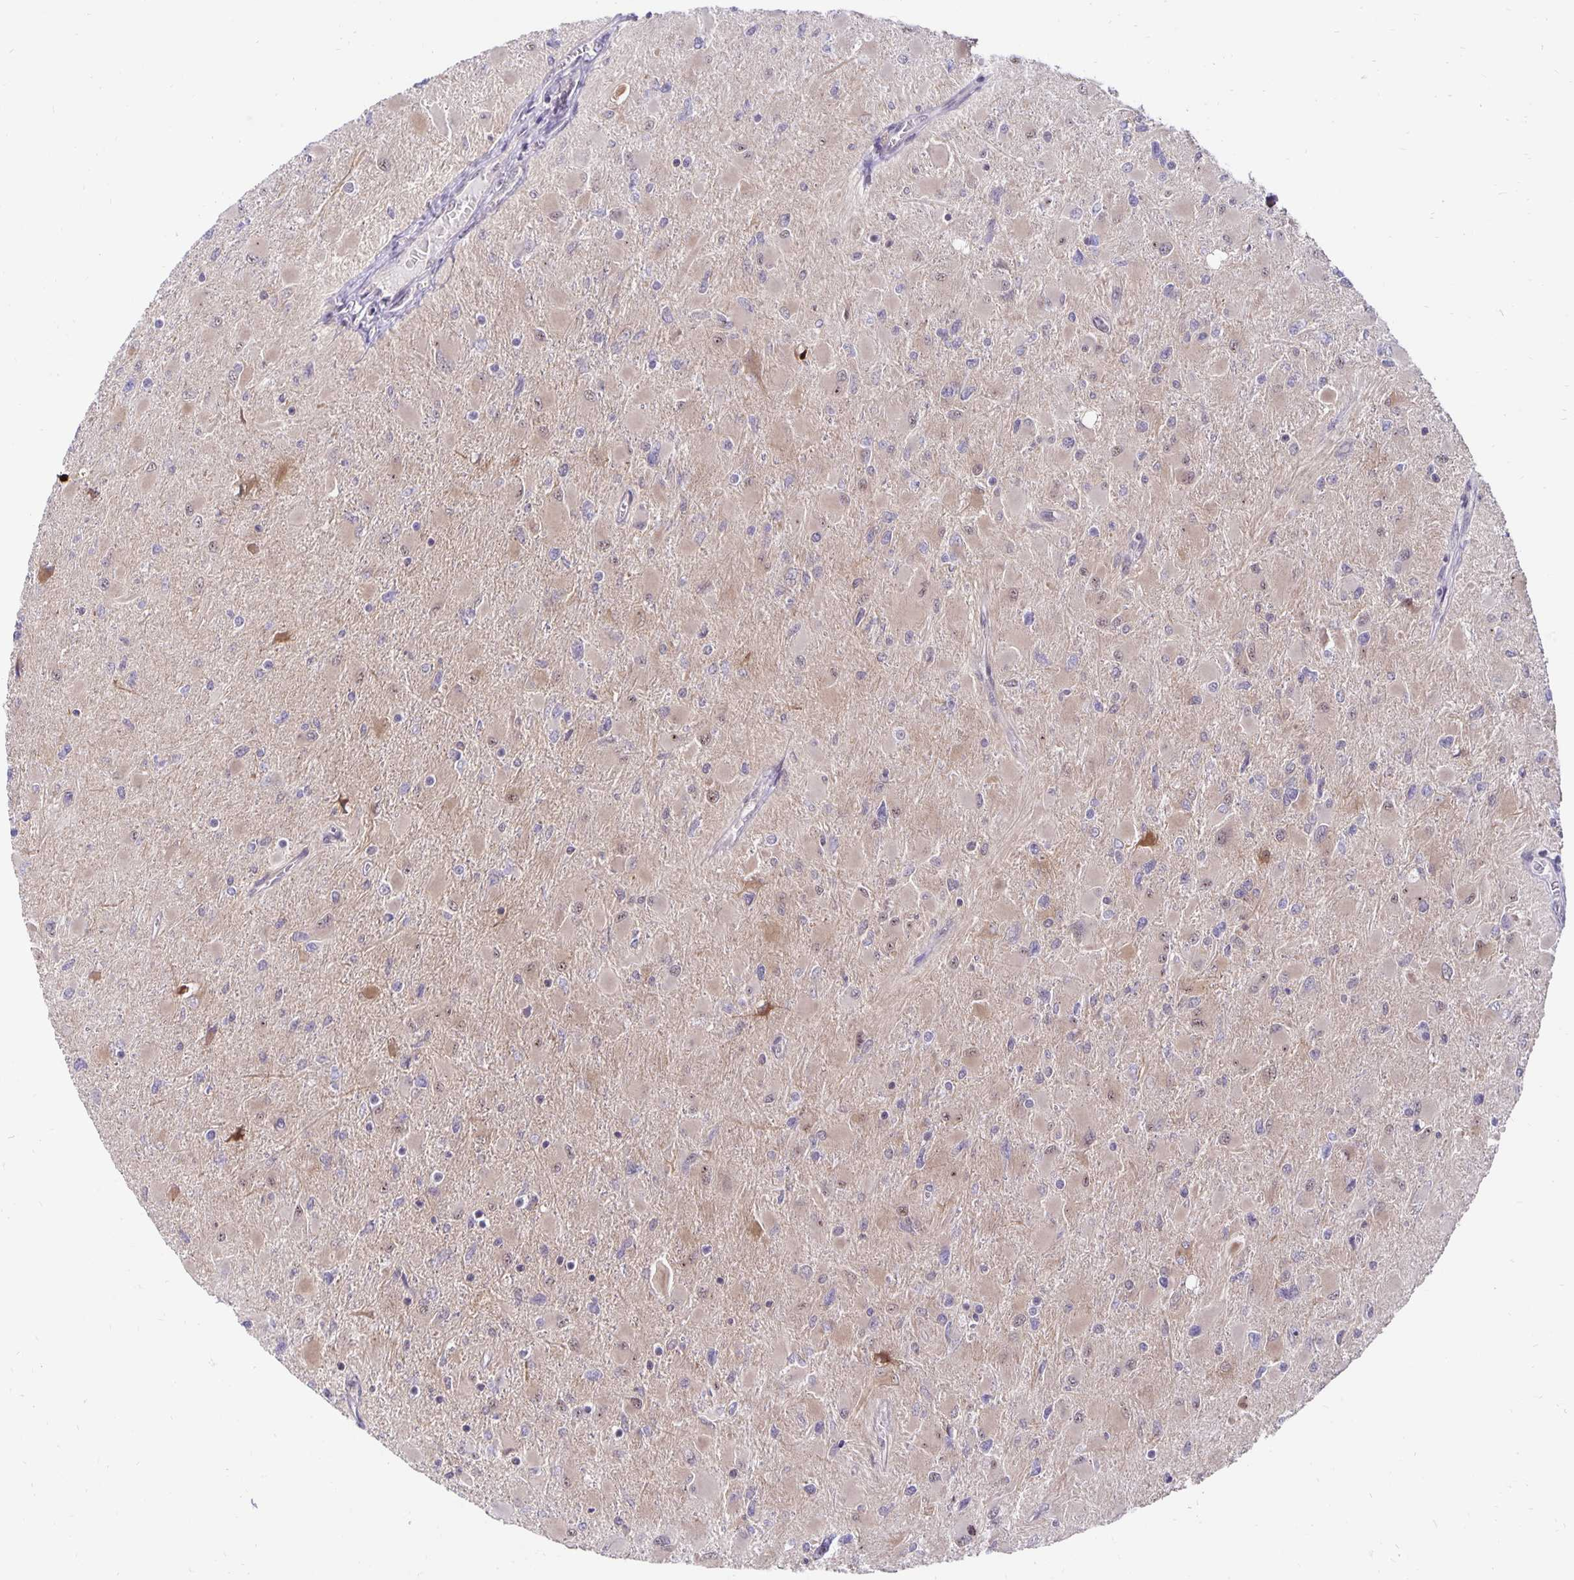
{"staining": {"intensity": "weak", "quantity": "<25%", "location": "nuclear"}, "tissue": "glioma", "cell_type": "Tumor cells", "image_type": "cancer", "snomed": [{"axis": "morphology", "description": "Glioma, malignant, High grade"}, {"axis": "topography", "description": "Cerebral cortex"}], "caption": "High-grade glioma (malignant) was stained to show a protein in brown. There is no significant expression in tumor cells.", "gene": "EXOC6B", "patient": {"sex": "female", "age": 36}}